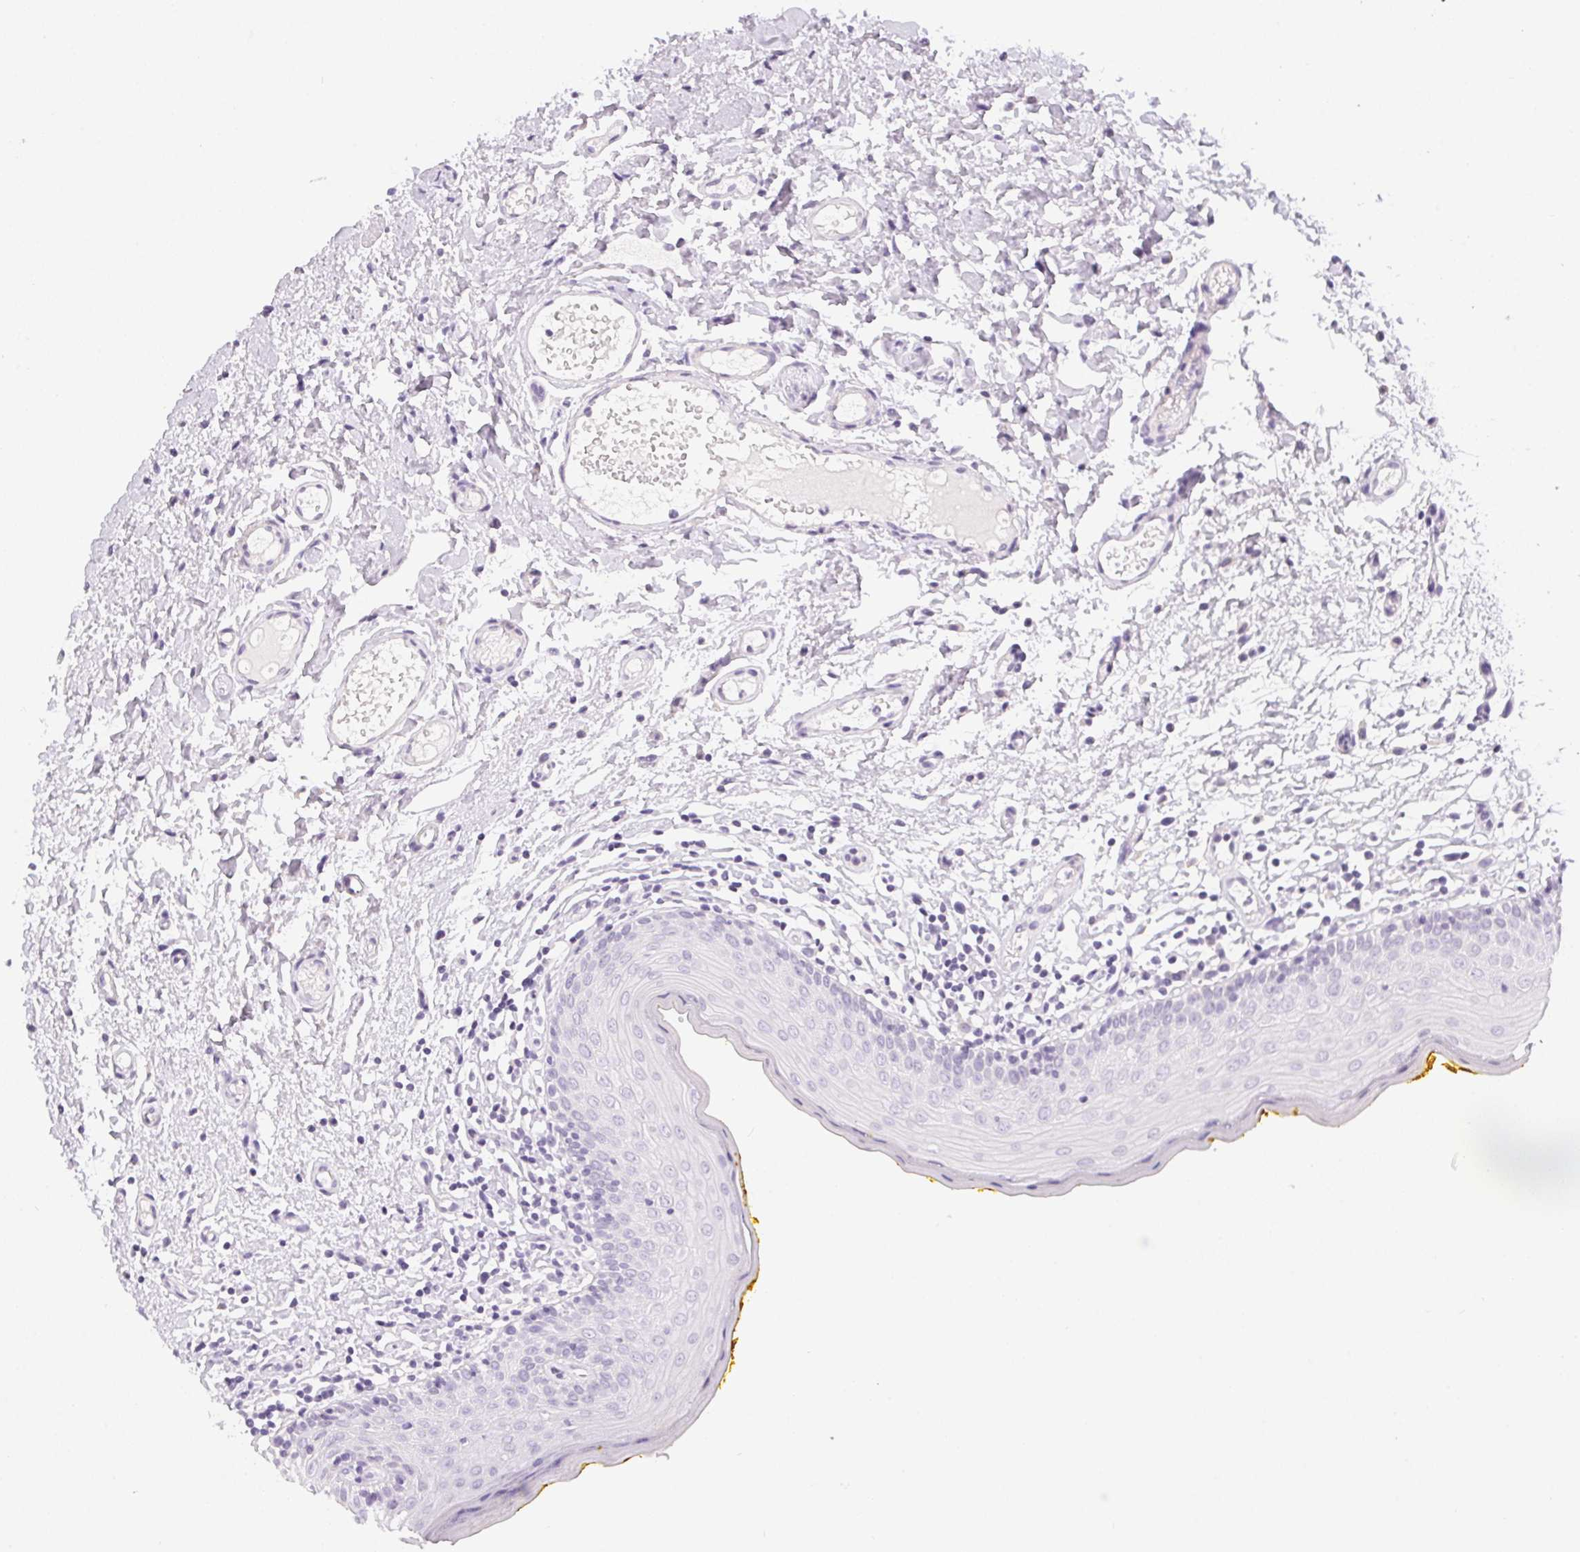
{"staining": {"intensity": "negative", "quantity": "none", "location": "none"}, "tissue": "oral mucosa", "cell_type": "Squamous epithelial cells", "image_type": "normal", "snomed": [{"axis": "morphology", "description": "Normal tissue, NOS"}, {"axis": "topography", "description": "Oral tissue"}, {"axis": "topography", "description": "Tounge, NOS"}], "caption": "IHC of normal oral mucosa demonstrates no positivity in squamous epithelial cells.", "gene": "PPY", "patient": {"sex": "female", "age": 58}}